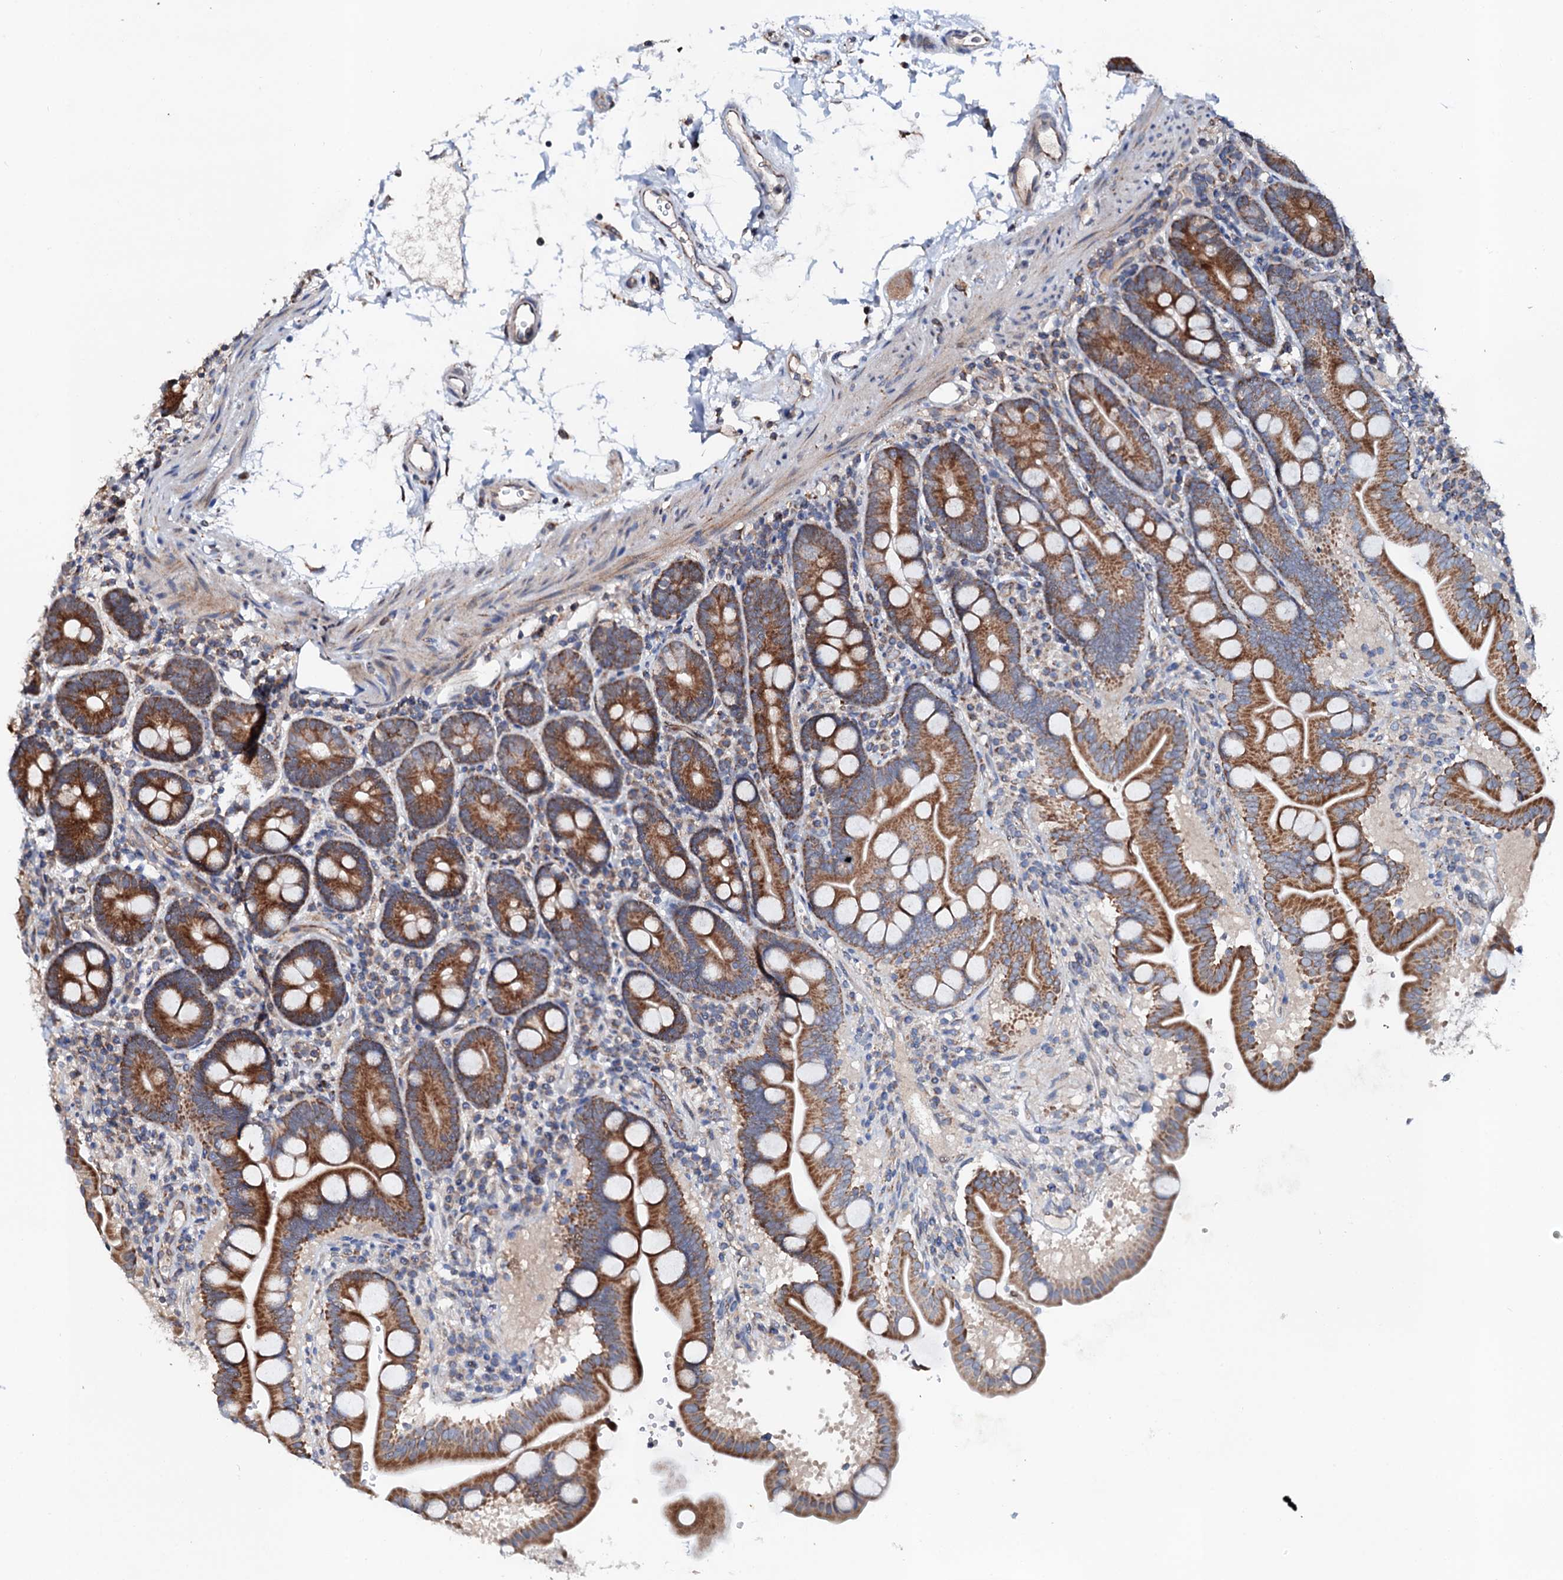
{"staining": {"intensity": "moderate", "quantity": ">75%", "location": "cytoplasmic/membranous"}, "tissue": "duodenum", "cell_type": "Glandular cells", "image_type": "normal", "snomed": [{"axis": "morphology", "description": "Normal tissue, NOS"}, {"axis": "topography", "description": "Duodenum"}], "caption": "Moderate cytoplasmic/membranous protein staining is seen in approximately >75% of glandular cells in duodenum. The staining was performed using DAB to visualize the protein expression in brown, while the nuclei were stained in blue with hematoxylin (Magnification: 20x).", "gene": "UBE3C", "patient": {"sex": "male", "age": 54}}